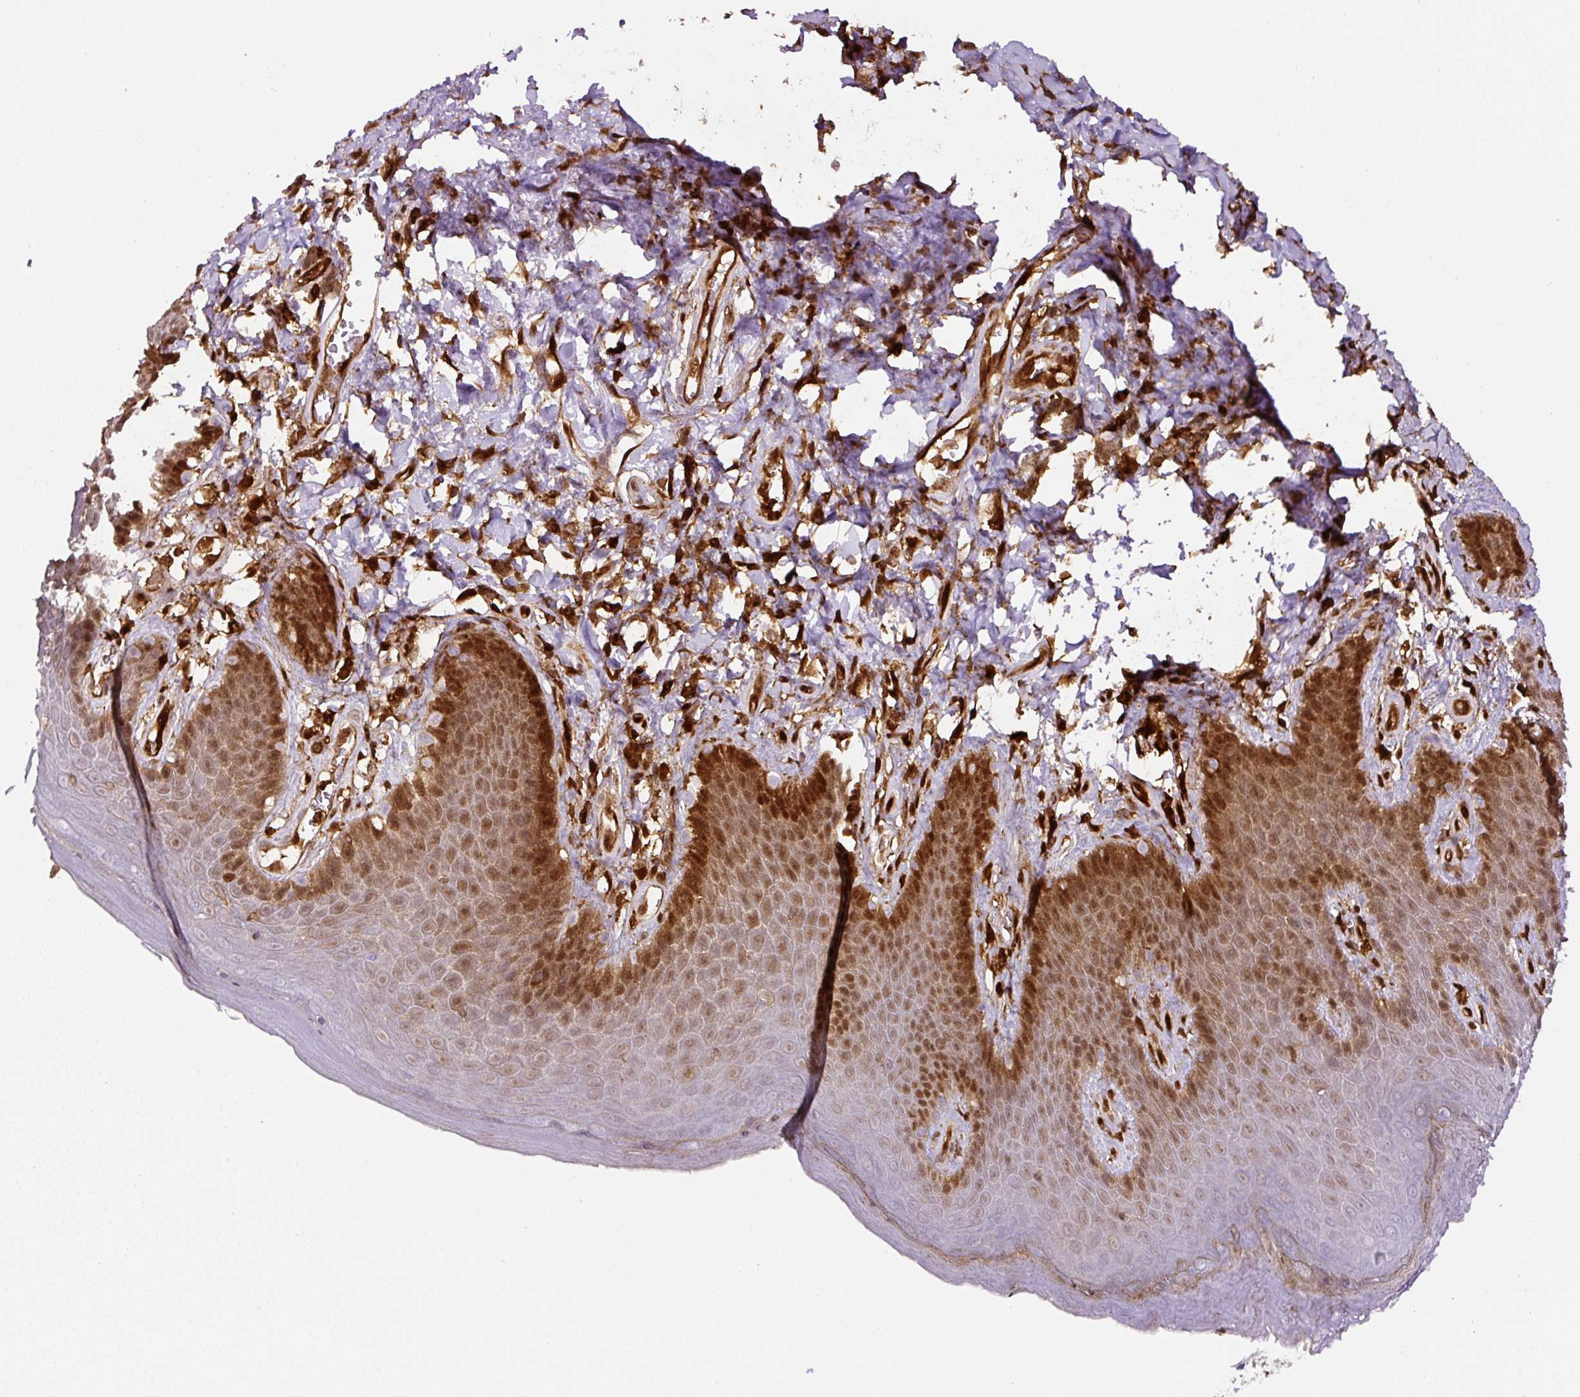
{"staining": {"intensity": "moderate", "quantity": "25%-75%", "location": "cytoplasmic/membranous,nuclear"}, "tissue": "skin", "cell_type": "Epidermal cells", "image_type": "normal", "snomed": [{"axis": "morphology", "description": "Normal tissue, NOS"}, {"axis": "topography", "description": "Anal"}, {"axis": "topography", "description": "Peripheral nerve tissue"}], "caption": "Immunohistochemical staining of unremarkable skin demonstrates 25%-75% levels of moderate cytoplasmic/membranous,nuclear protein positivity in approximately 25%-75% of epidermal cells. The protein of interest is stained brown, and the nuclei are stained in blue (DAB IHC with brightfield microscopy, high magnification).", "gene": "ANXA1", "patient": {"sex": "male", "age": 53}}